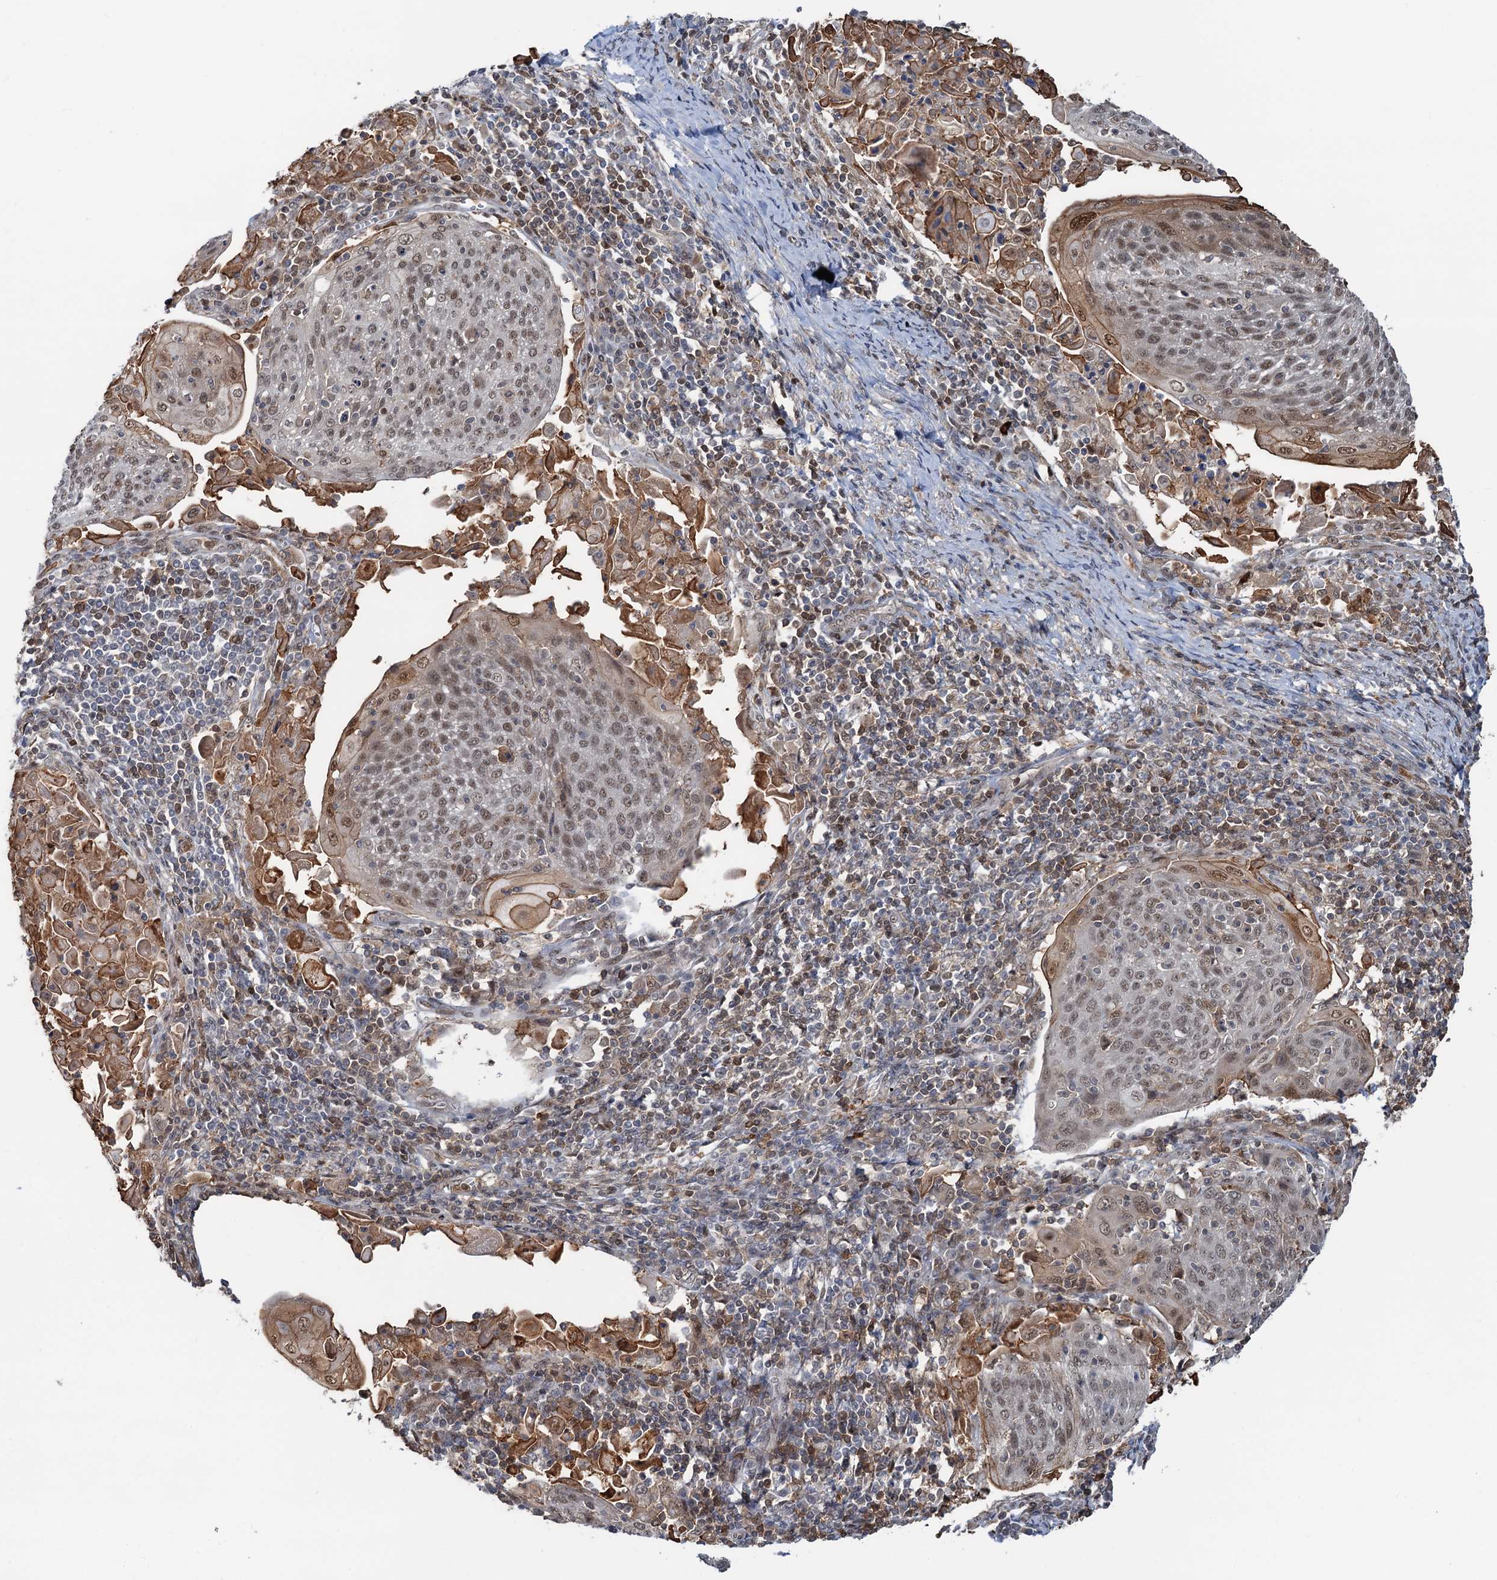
{"staining": {"intensity": "weak", "quantity": ">75%", "location": "nuclear"}, "tissue": "cervical cancer", "cell_type": "Tumor cells", "image_type": "cancer", "snomed": [{"axis": "morphology", "description": "Squamous cell carcinoma, NOS"}, {"axis": "topography", "description": "Cervix"}], "caption": "IHC image of human cervical cancer stained for a protein (brown), which displays low levels of weak nuclear staining in approximately >75% of tumor cells.", "gene": "ZNF609", "patient": {"sex": "female", "age": 67}}